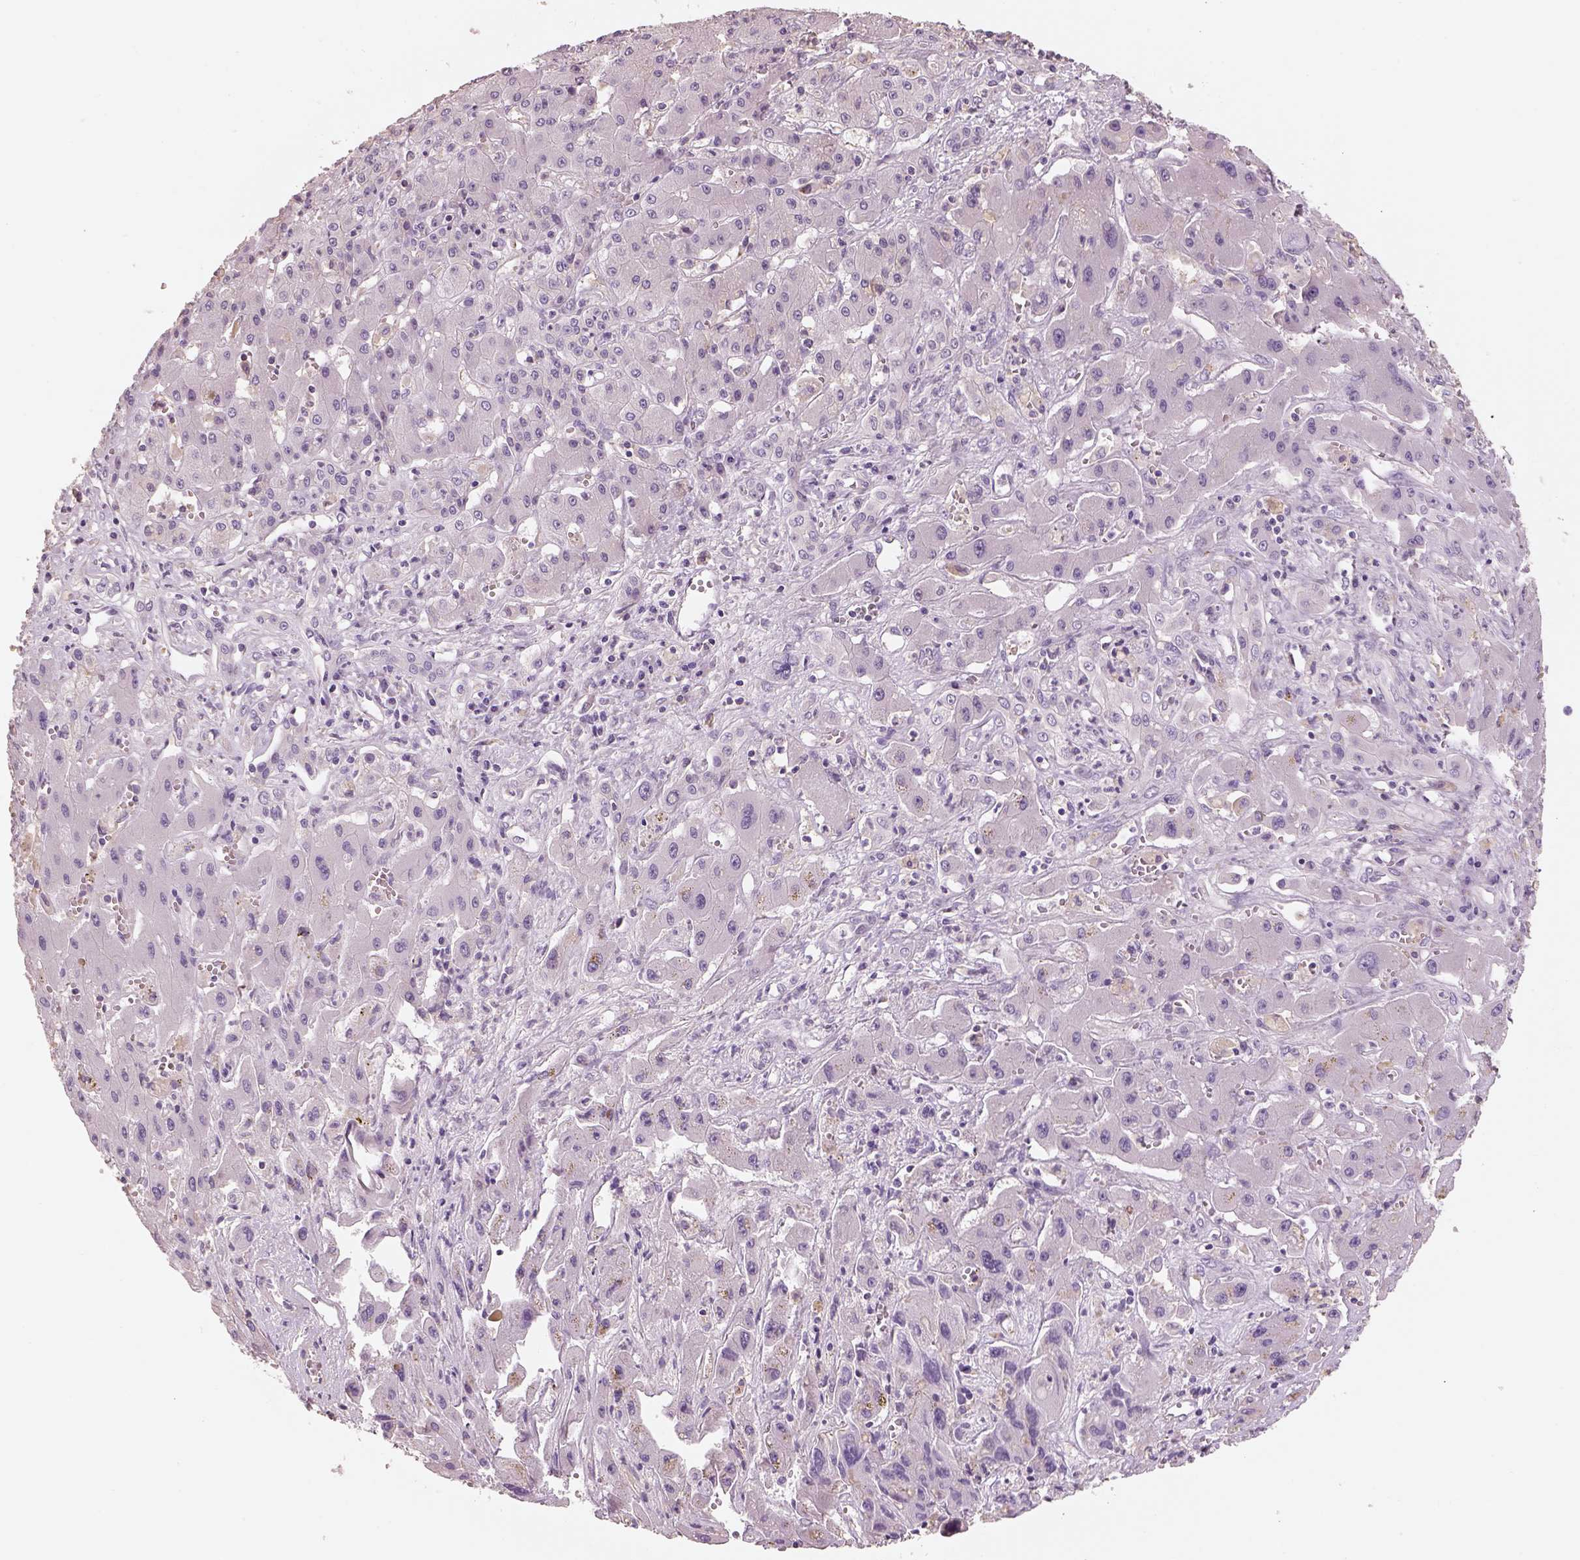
{"staining": {"intensity": "negative", "quantity": "none", "location": "none"}, "tissue": "liver cancer", "cell_type": "Tumor cells", "image_type": "cancer", "snomed": [{"axis": "morphology", "description": "Cholangiocarcinoma"}, {"axis": "topography", "description": "Liver"}], "caption": "The histopathology image displays no staining of tumor cells in liver cholangiocarcinoma.", "gene": "OTUD6A", "patient": {"sex": "male", "age": 67}}